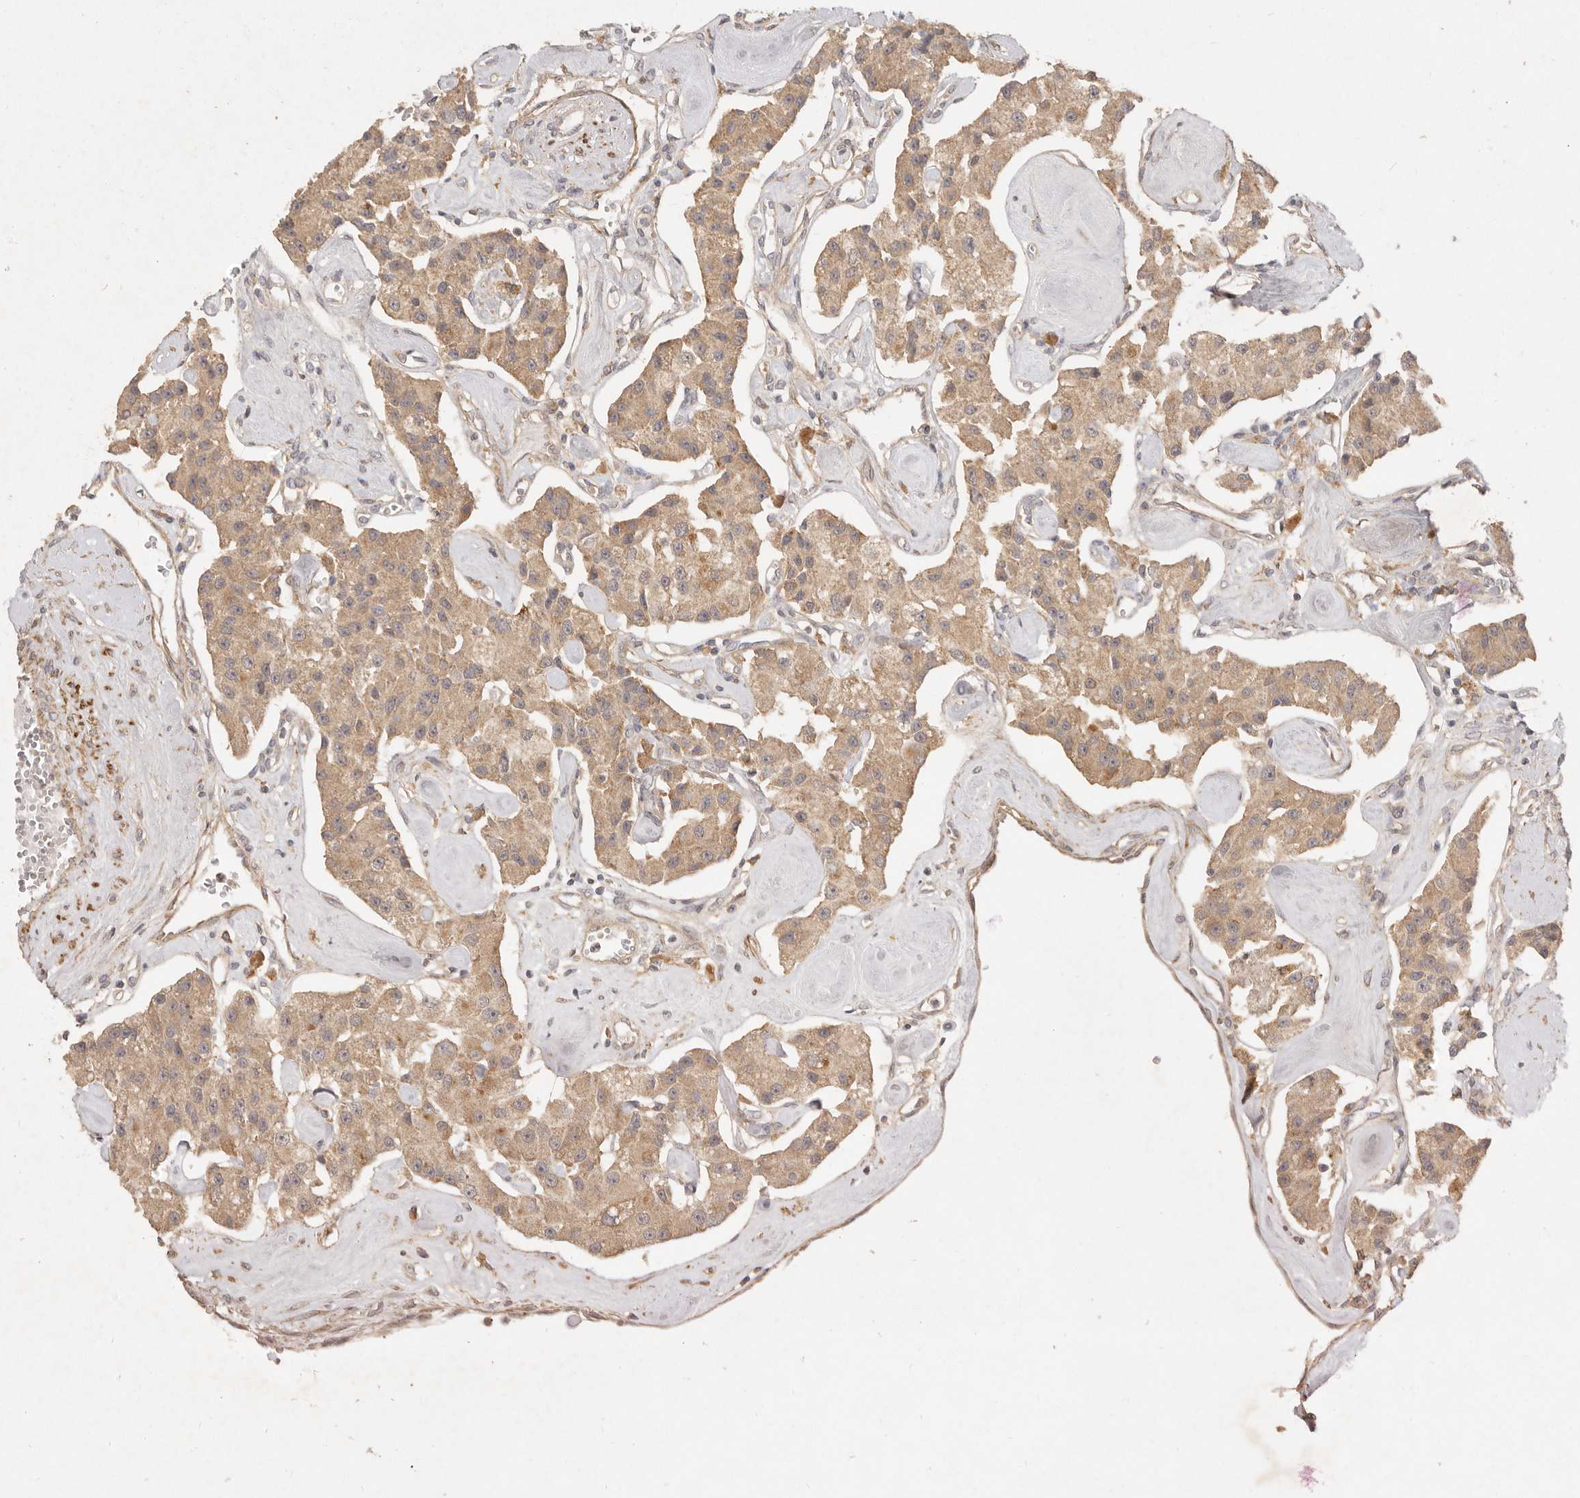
{"staining": {"intensity": "moderate", "quantity": ">75%", "location": "cytoplasmic/membranous"}, "tissue": "carcinoid", "cell_type": "Tumor cells", "image_type": "cancer", "snomed": [{"axis": "morphology", "description": "Carcinoid, malignant, NOS"}, {"axis": "topography", "description": "Pancreas"}], "caption": "Protein expression analysis of malignant carcinoid displays moderate cytoplasmic/membranous positivity in about >75% of tumor cells.", "gene": "VIPR1", "patient": {"sex": "male", "age": 41}}